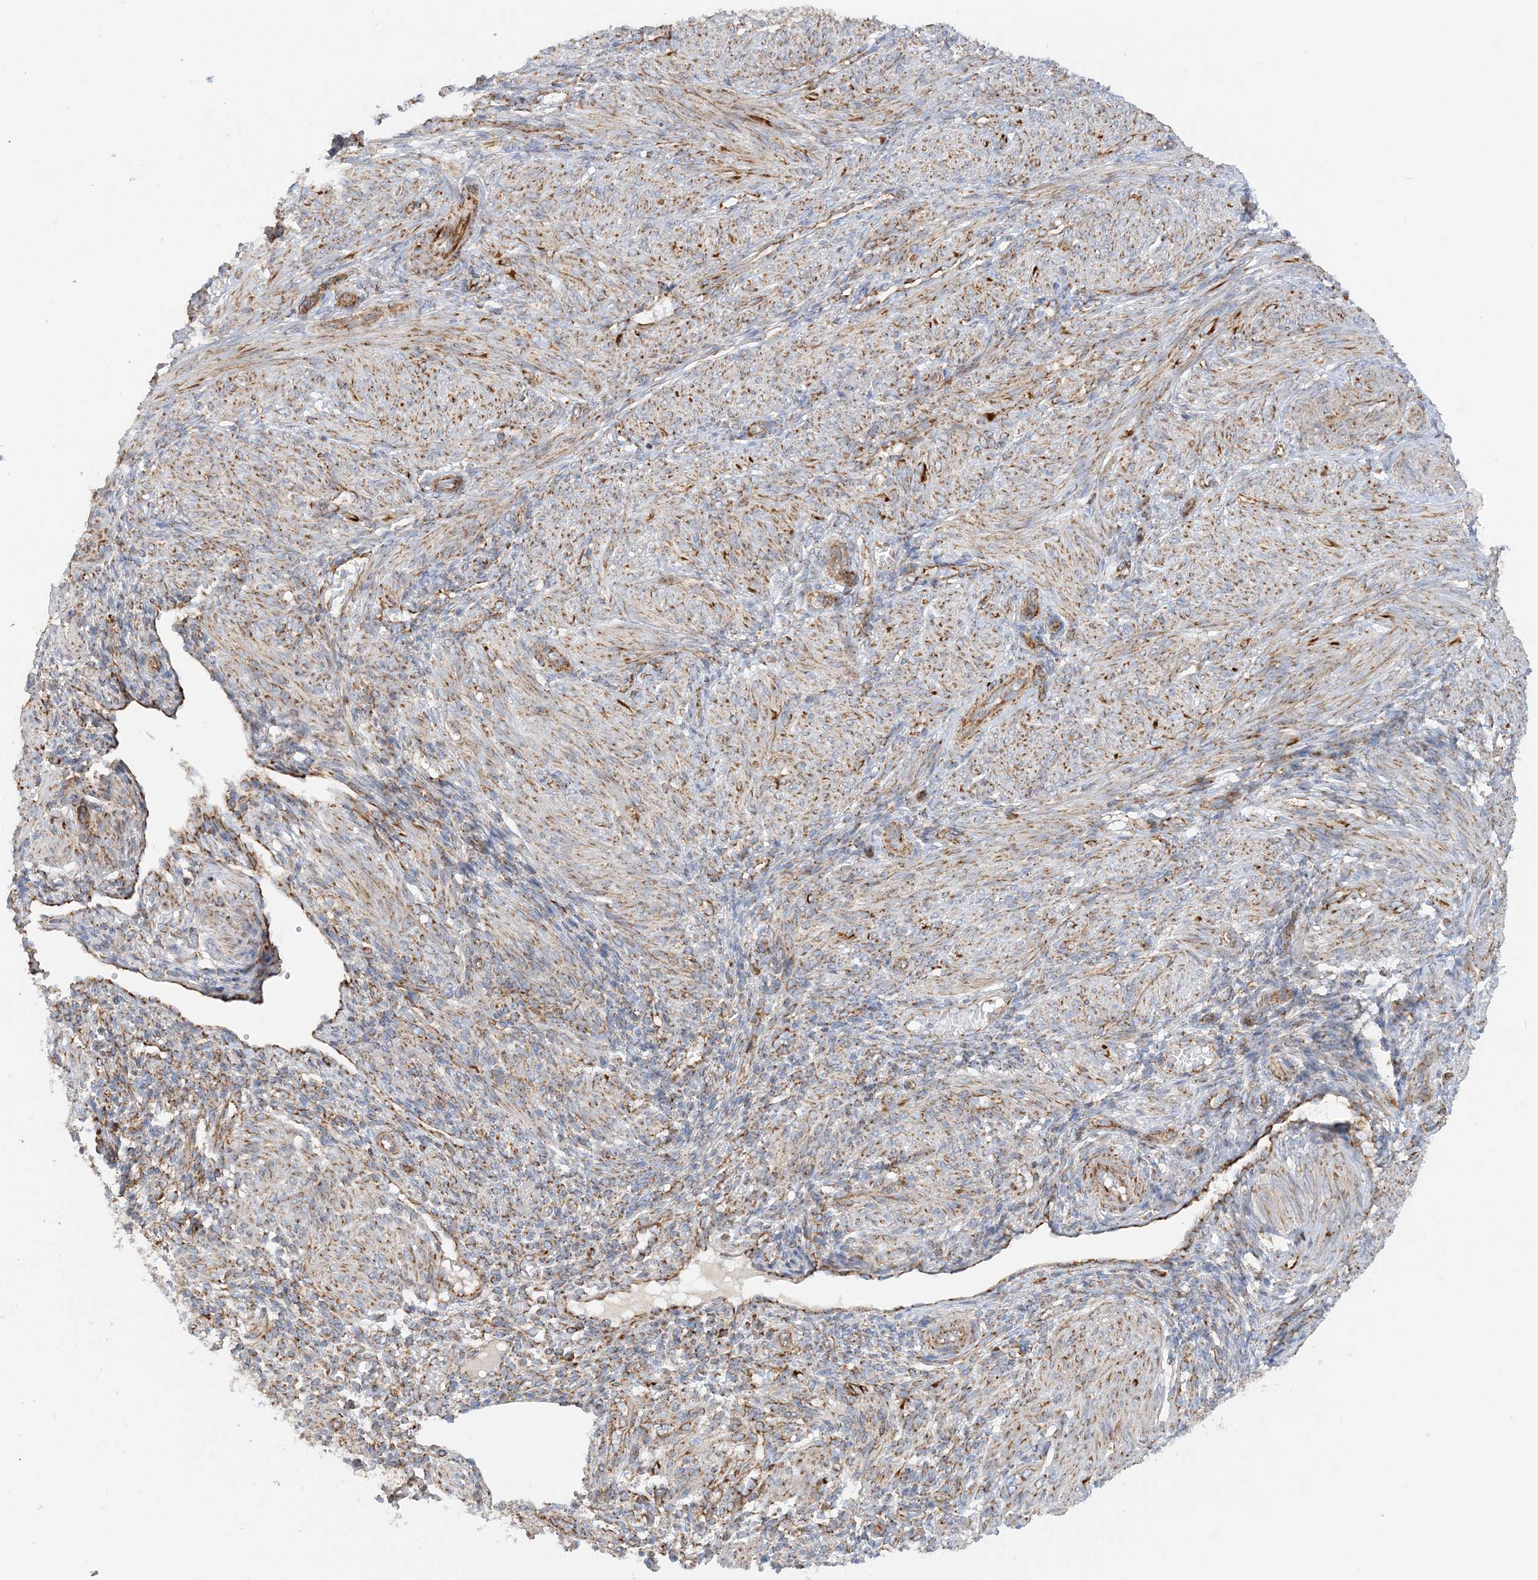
{"staining": {"intensity": "moderate", "quantity": ">75%", "location": "cytoplasmic/membranous"}, "tissue": "smooth muscle", "cell_type": "Smooth muscle cells", "image_type": "normal", "snomed": [{"axis": "morphology", "description": "Normal tissue, NOS"}, {"axis": "topography", "description": "Smooth muscle"}], "caption": "A micrograph of smooth muscle stained for a protein demonstrates moderate cytoplasmic/membranous brown staining in smooth muscle cells. Using DAB (brown) and hematoxylin (blue) stains, captured at high magnification using brightfield microscopy.", "gene": "COA3", "patient": {"sex": "female", "age": 39}}